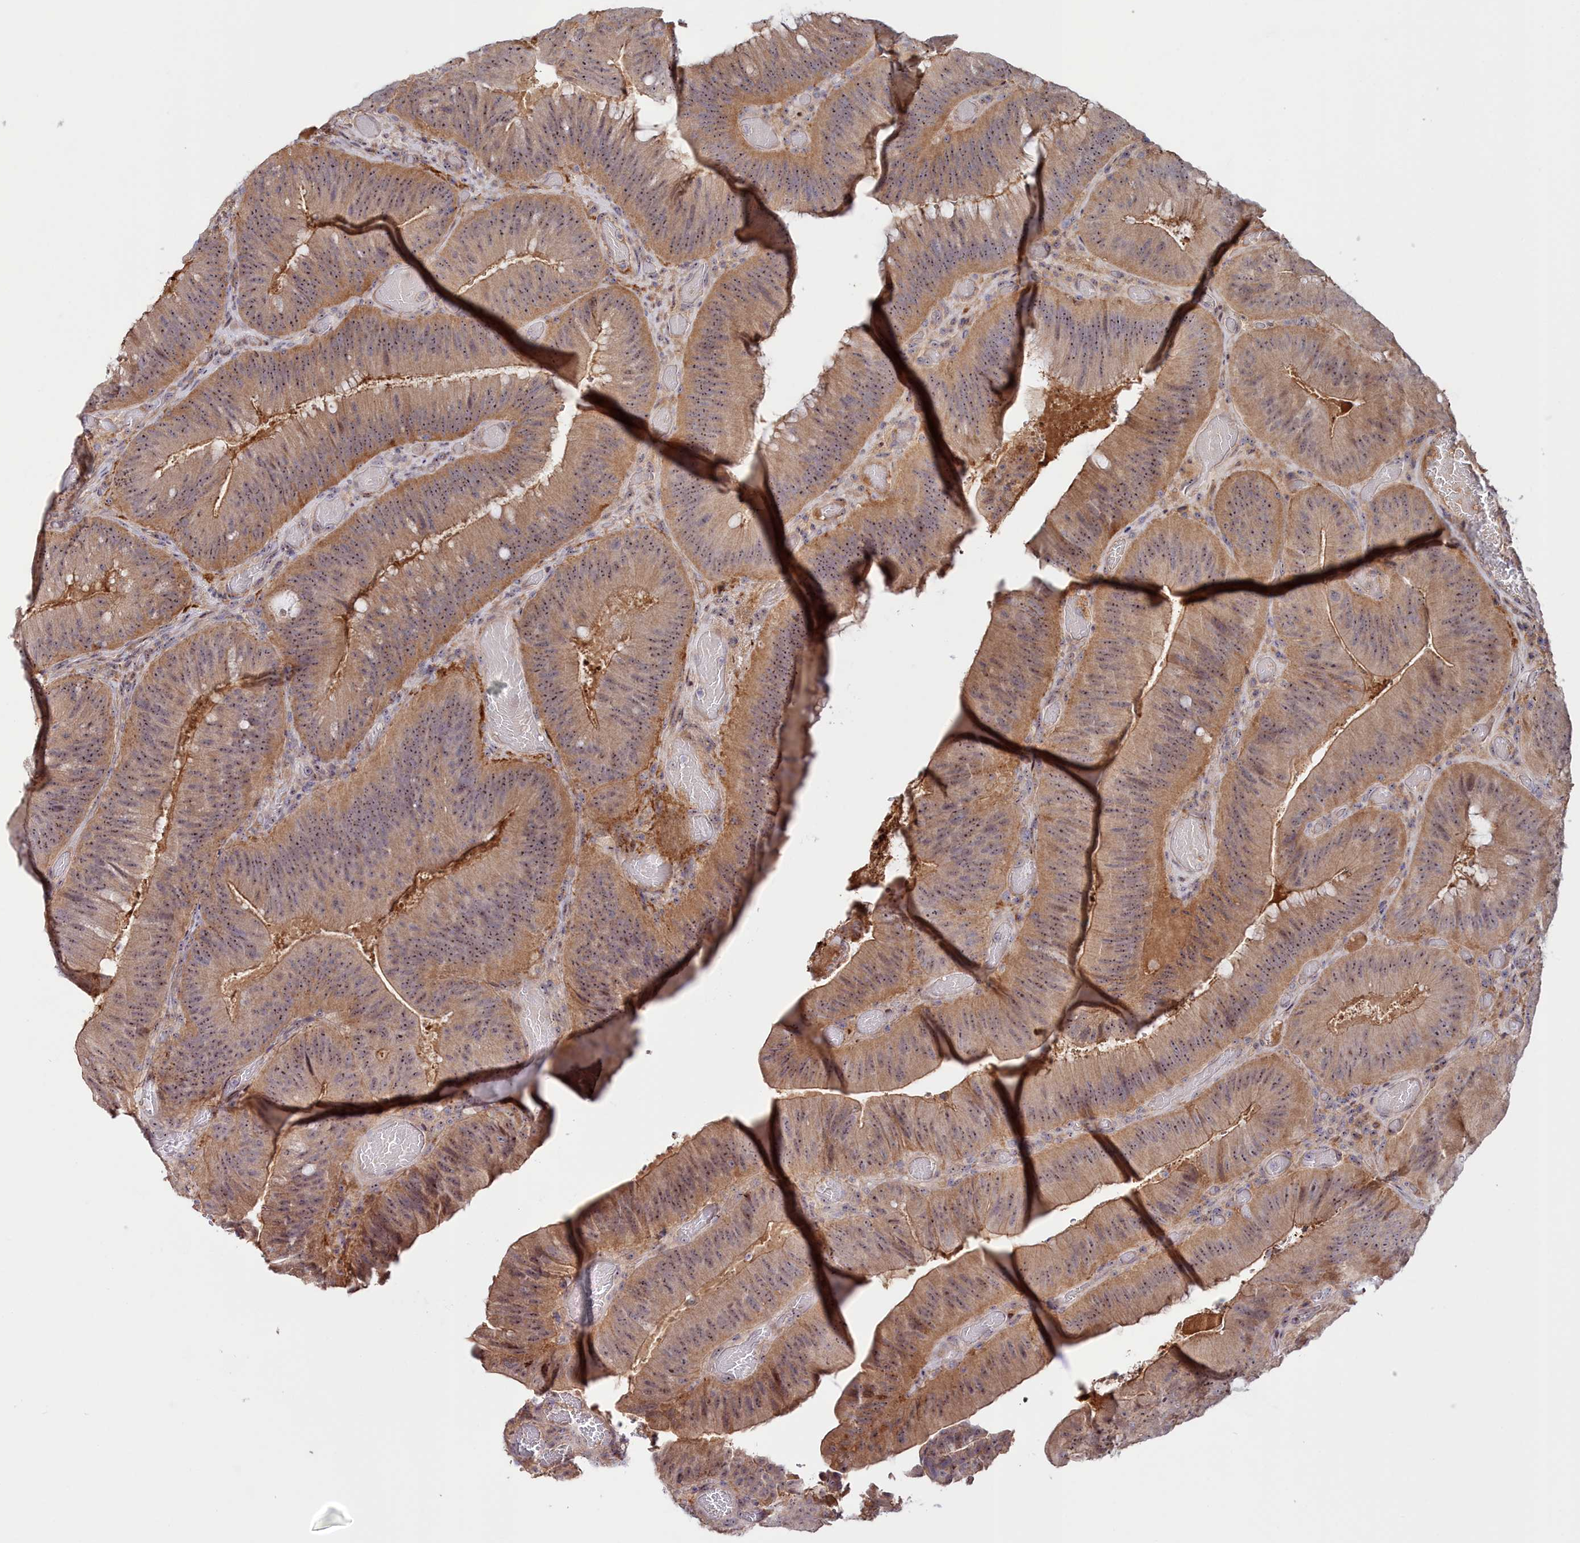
{"staining": {"intensity": "moderate", "quantity": ">75%", "location": "cytoplasmic/membranous,nuclear"}, "tissue": "colorectal cancer", "cell_type": "Tumor cells", "image_type": "cancer", "snomed": [{"axis": "morphology", "description": "Adenocarcinoma, NOS"}, {"axis": "topography", "description": "Colon"}], "caption": "Brown immunohistochemical staining in colorectal adenocarcinoma shows moderate cytoplasmic/membranous and nuclear positivity in approximately >75% of tumor cells.", "gene": "NEURL4", "patient": {"sex": "female", "age": 43}}